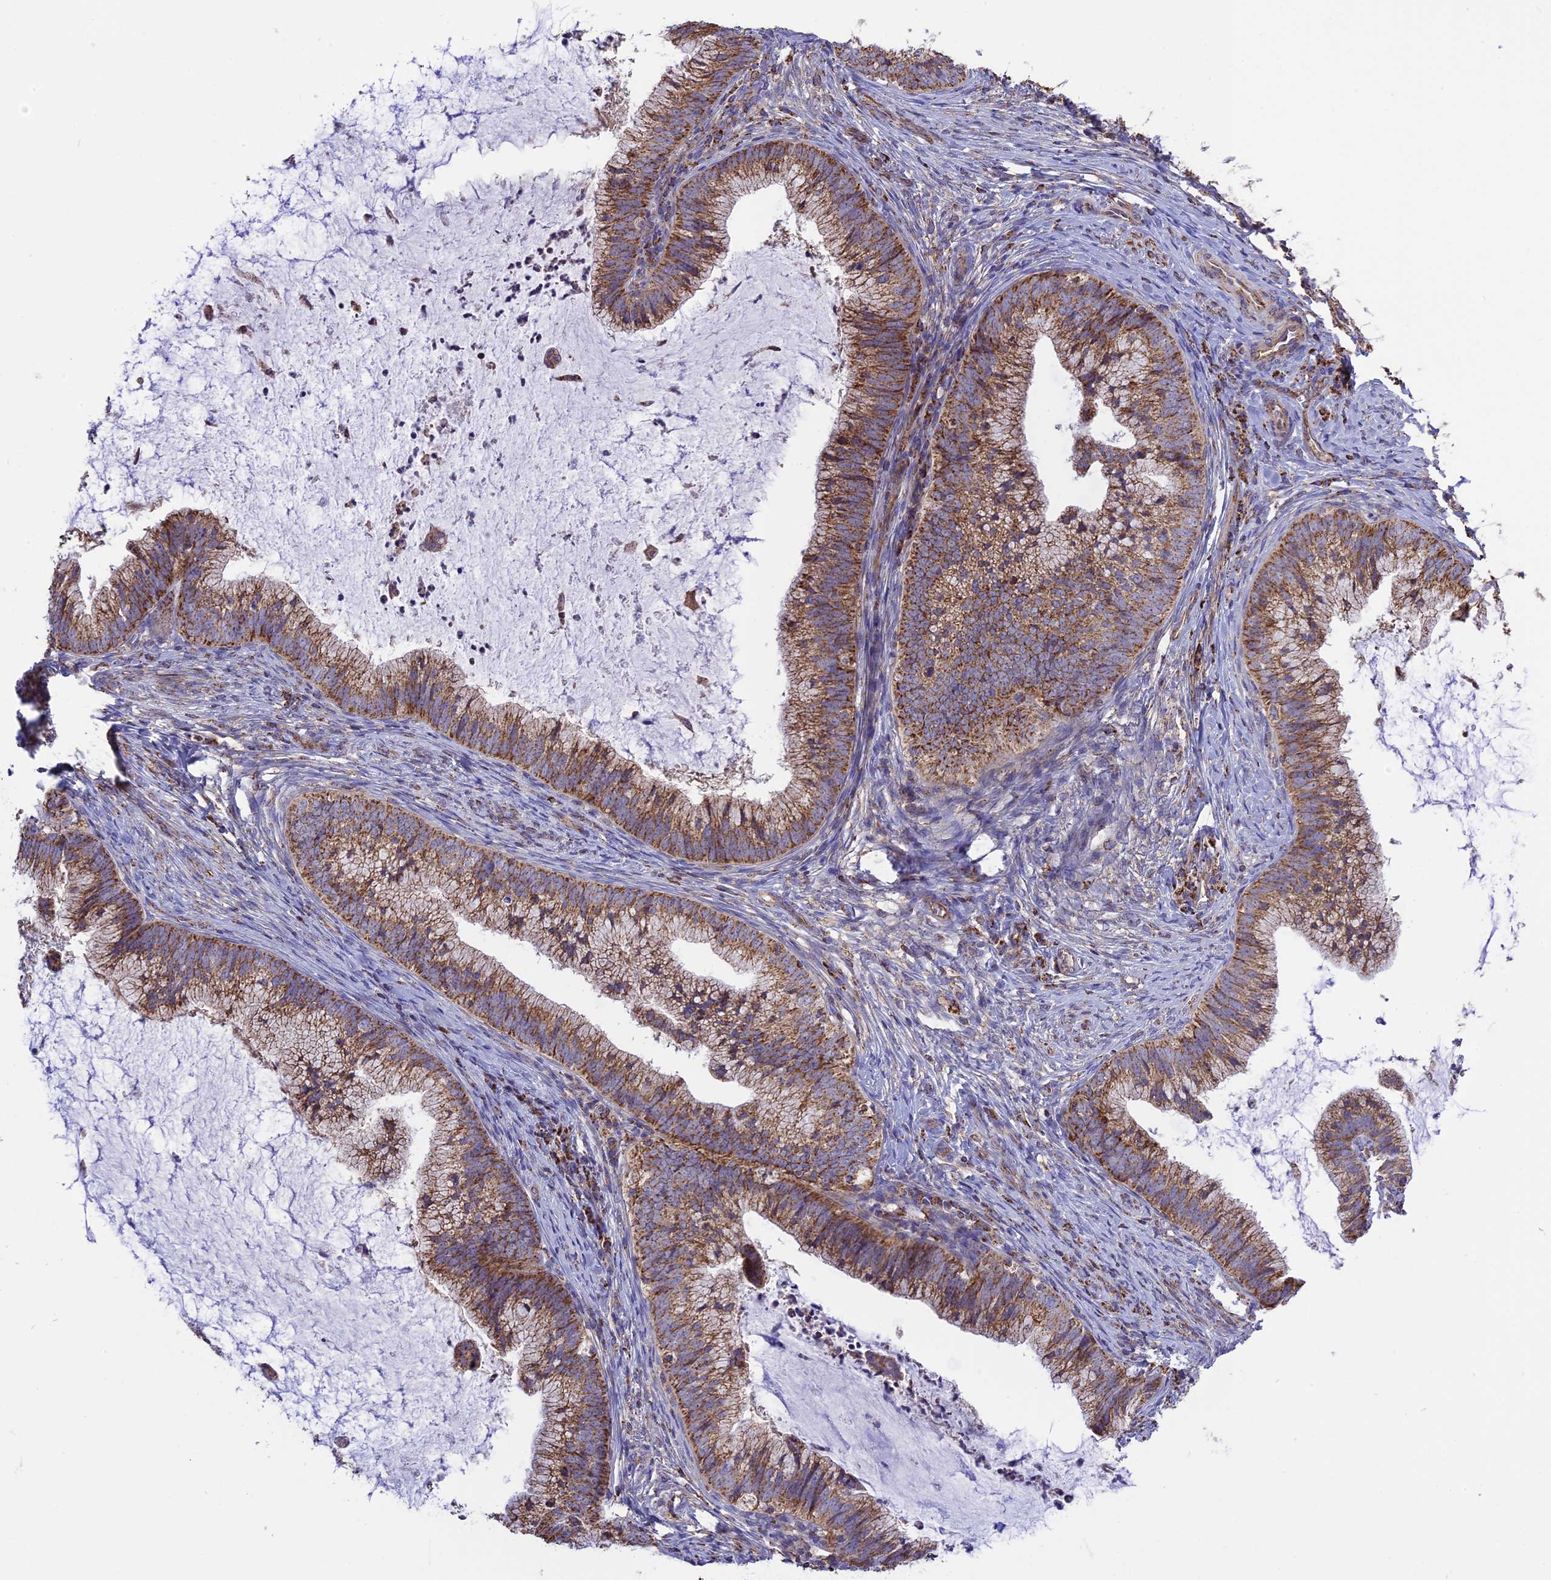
{"staining": {"intensity": "strong", "quantity": ">75%", "location": "cytoplasmic/membranous"}, "tissue": "cervical cancer", "cell_type": "Tumor cells", "image_type": "cancer", "snomed": [{"axis": "morphology", "description": "Adenocarcinoma, NOS"}, {"axis": "topography", "description": "Cervix"}], "caption": "Immunohistochemical staining of adenocarcinoma (cervical) displays high levels of strong cytoplasmic/membranous protein staining in approximately >75% of tumor cells. (Brightfield microscopy of DAB IHC at high magnification).", "gene": "TTC4", "patient": {"sex": "female", "age": 36}}